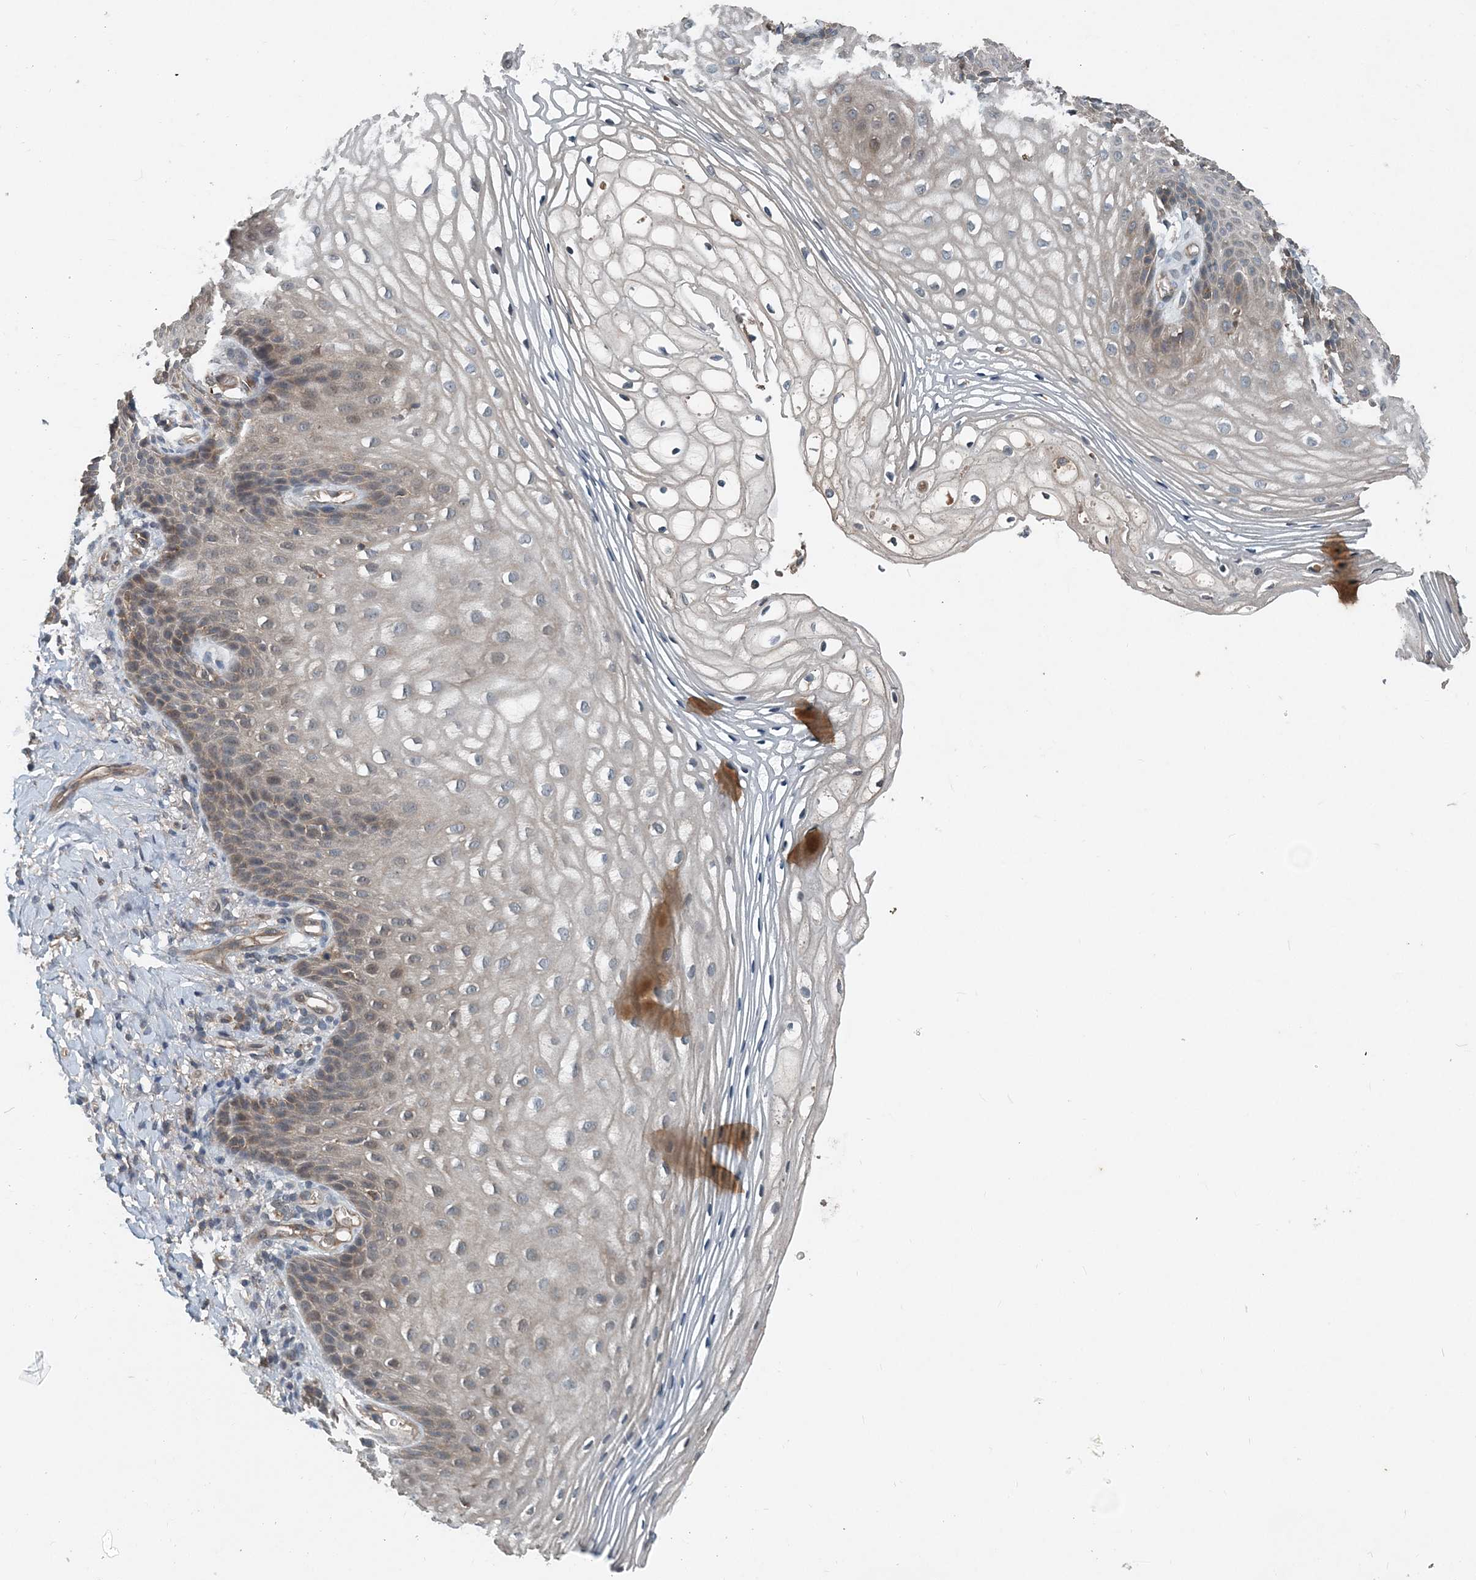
{"staining": {"intensity": "weak", "quantity": "25%-75%", "location": "cytoplasmic/membranous"}, "tissue": "vagina", "cell_type": "Squamous epithelial cells", "image_type": "normal", "snomed": [{"axis": "morphology", "description": "Normal tissue, NOS"}, {"axis": "topography", "description": "Vagina"}], "caption": "The micrograph demonstrates immunohistochemical staining of benign vagina. There is weak cytoplasmic/membranous staining is identified in approximately 25%-75% of squamous epithelial cells. The staining was performed using DAB (3,3'-diaminobenzidine), with brown indicating positive protein expression. Nuclei are stained blue with hematoxylin.", "gene": "SMPD3", "patient": {"sex": "female", "age": 60}}